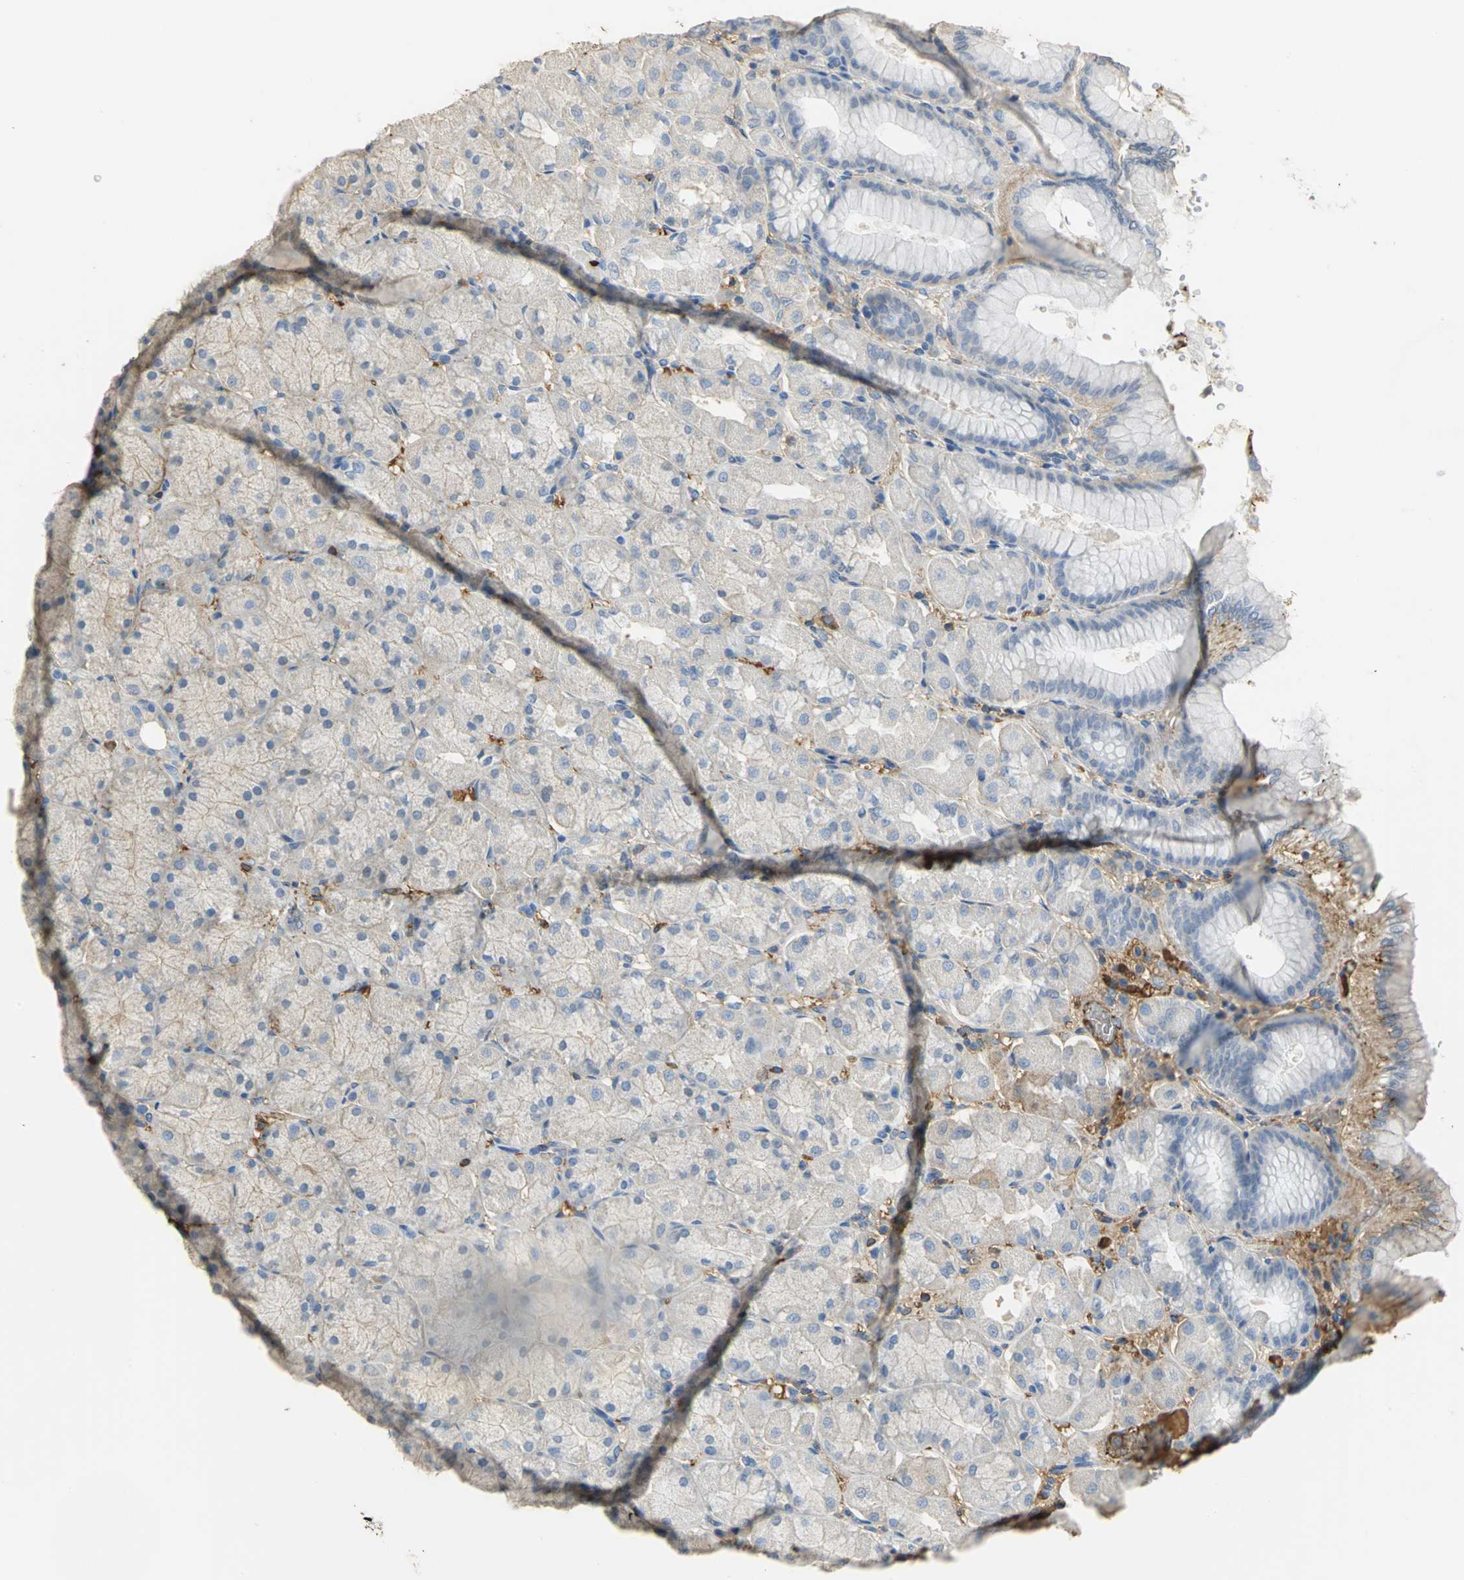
{"staining": {"intensity": "weak", "quantity": "25%-75%", "location": "cytoplasmic/membranous"}, "tissue": "stomach", "cell_type": "Glandular cells", "image_type": "normal", "snomed": [{"axis": "morphology", "description": "Normal tissue, NOS"}, {"axis": "topography", "description": "Stomach, upper"}], "caption": "Immunohistochemistry (IHC) (DAB) staining of unremarkable stomach shows weak cytoplasmic/membranous protein expression in approximately 25%-75% of glandular cells.", "gene": "GYG2", "patient": {"sex": "female", "age": 56}}